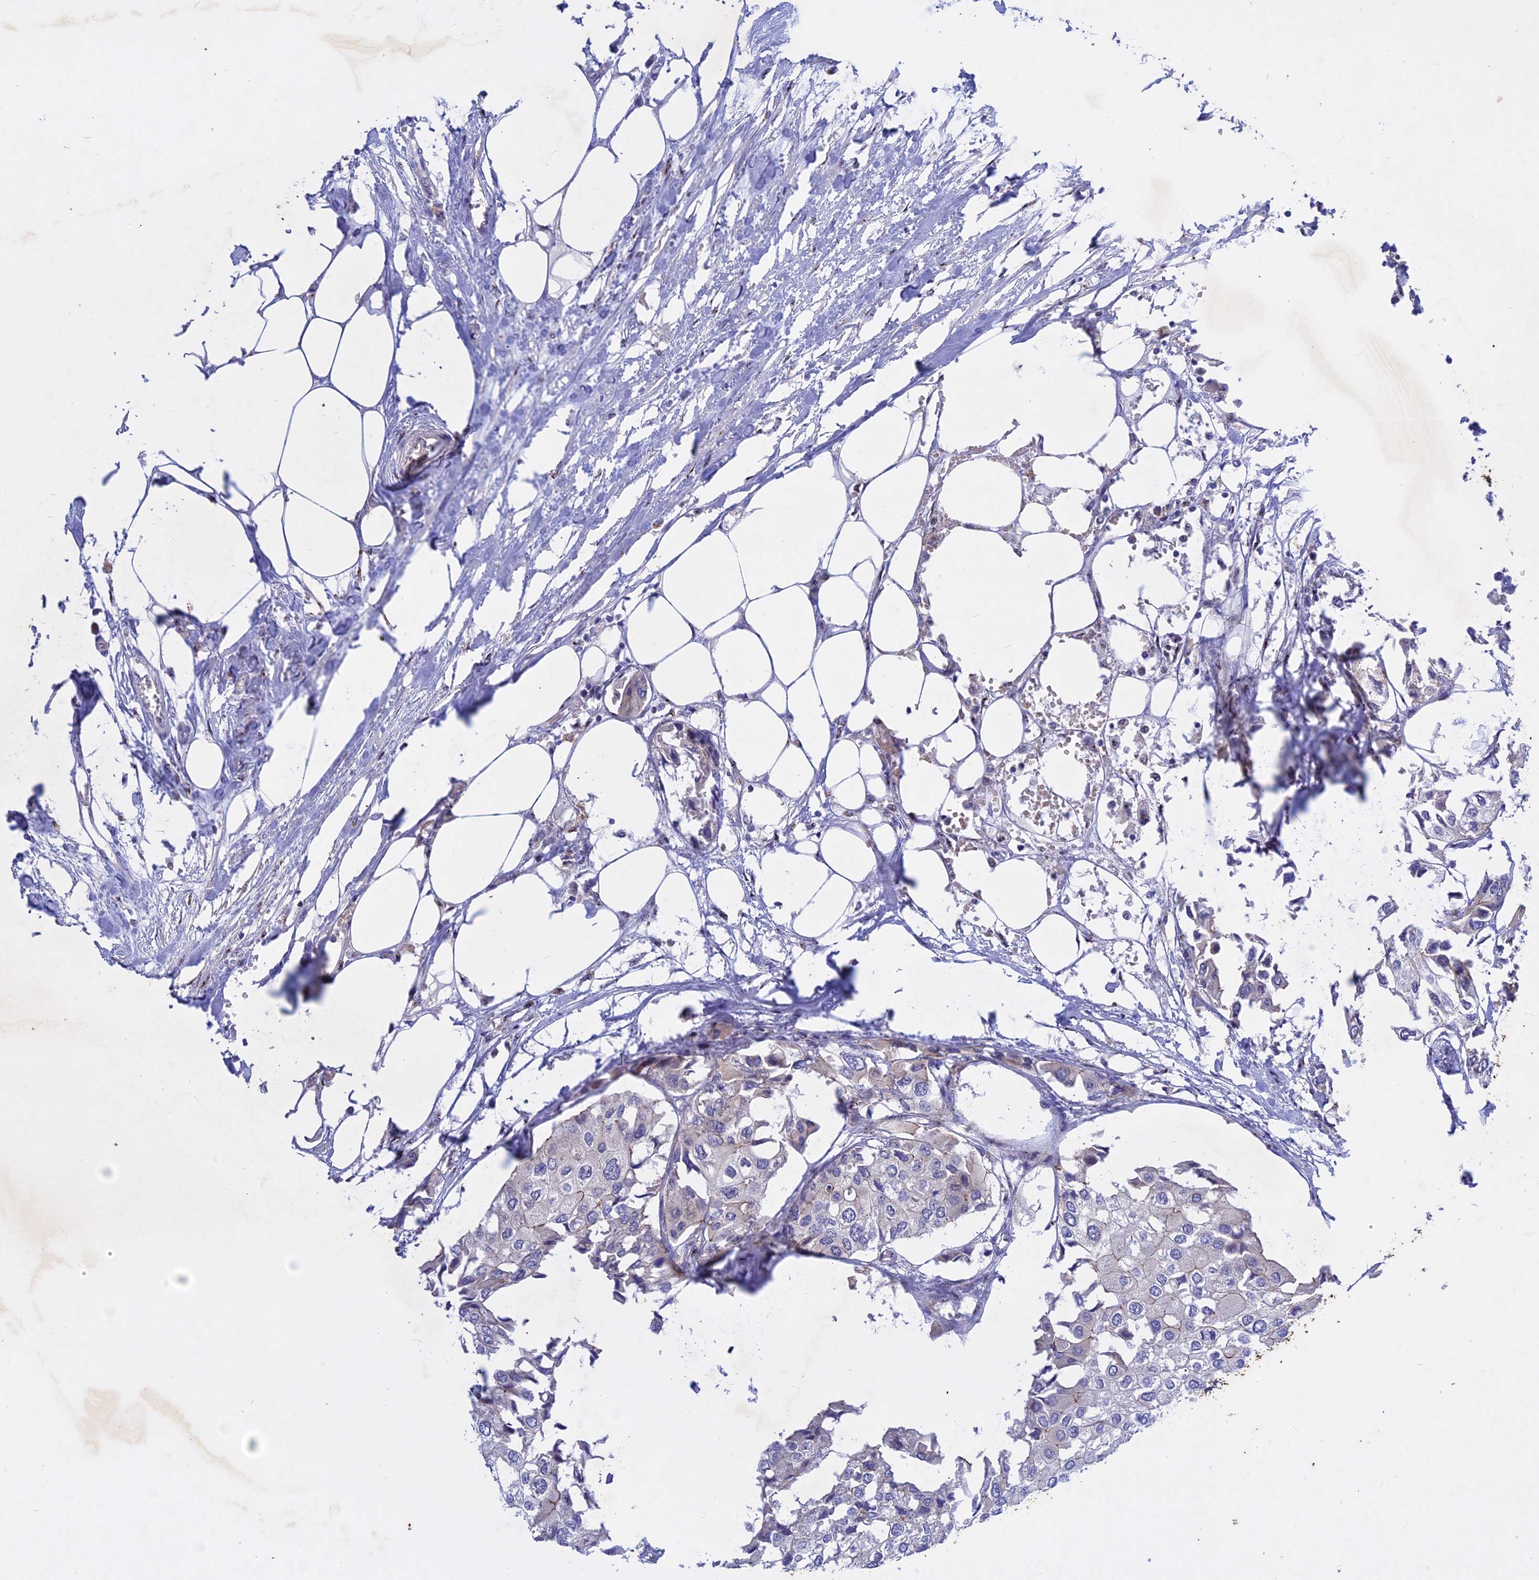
{"staining": {"intensity": "negative", "quantity": "none", "location": "none"}, "tissue": "urothelial cancer", "cell_type": "Tumor cells", "image_type": "cancer", "snomed": [{"axis": "morphology", "description": "Urothelial carcinoma, High grade"}, {"axis": "topography", "description": "Urinary bladder"}], "caption": "High-grade urothelial carcinoma was stained to show a protein in brown. There is no significant staining in tumor cells.", "gene": "GK5", "patient": {"sex": "male", "age": 64}}